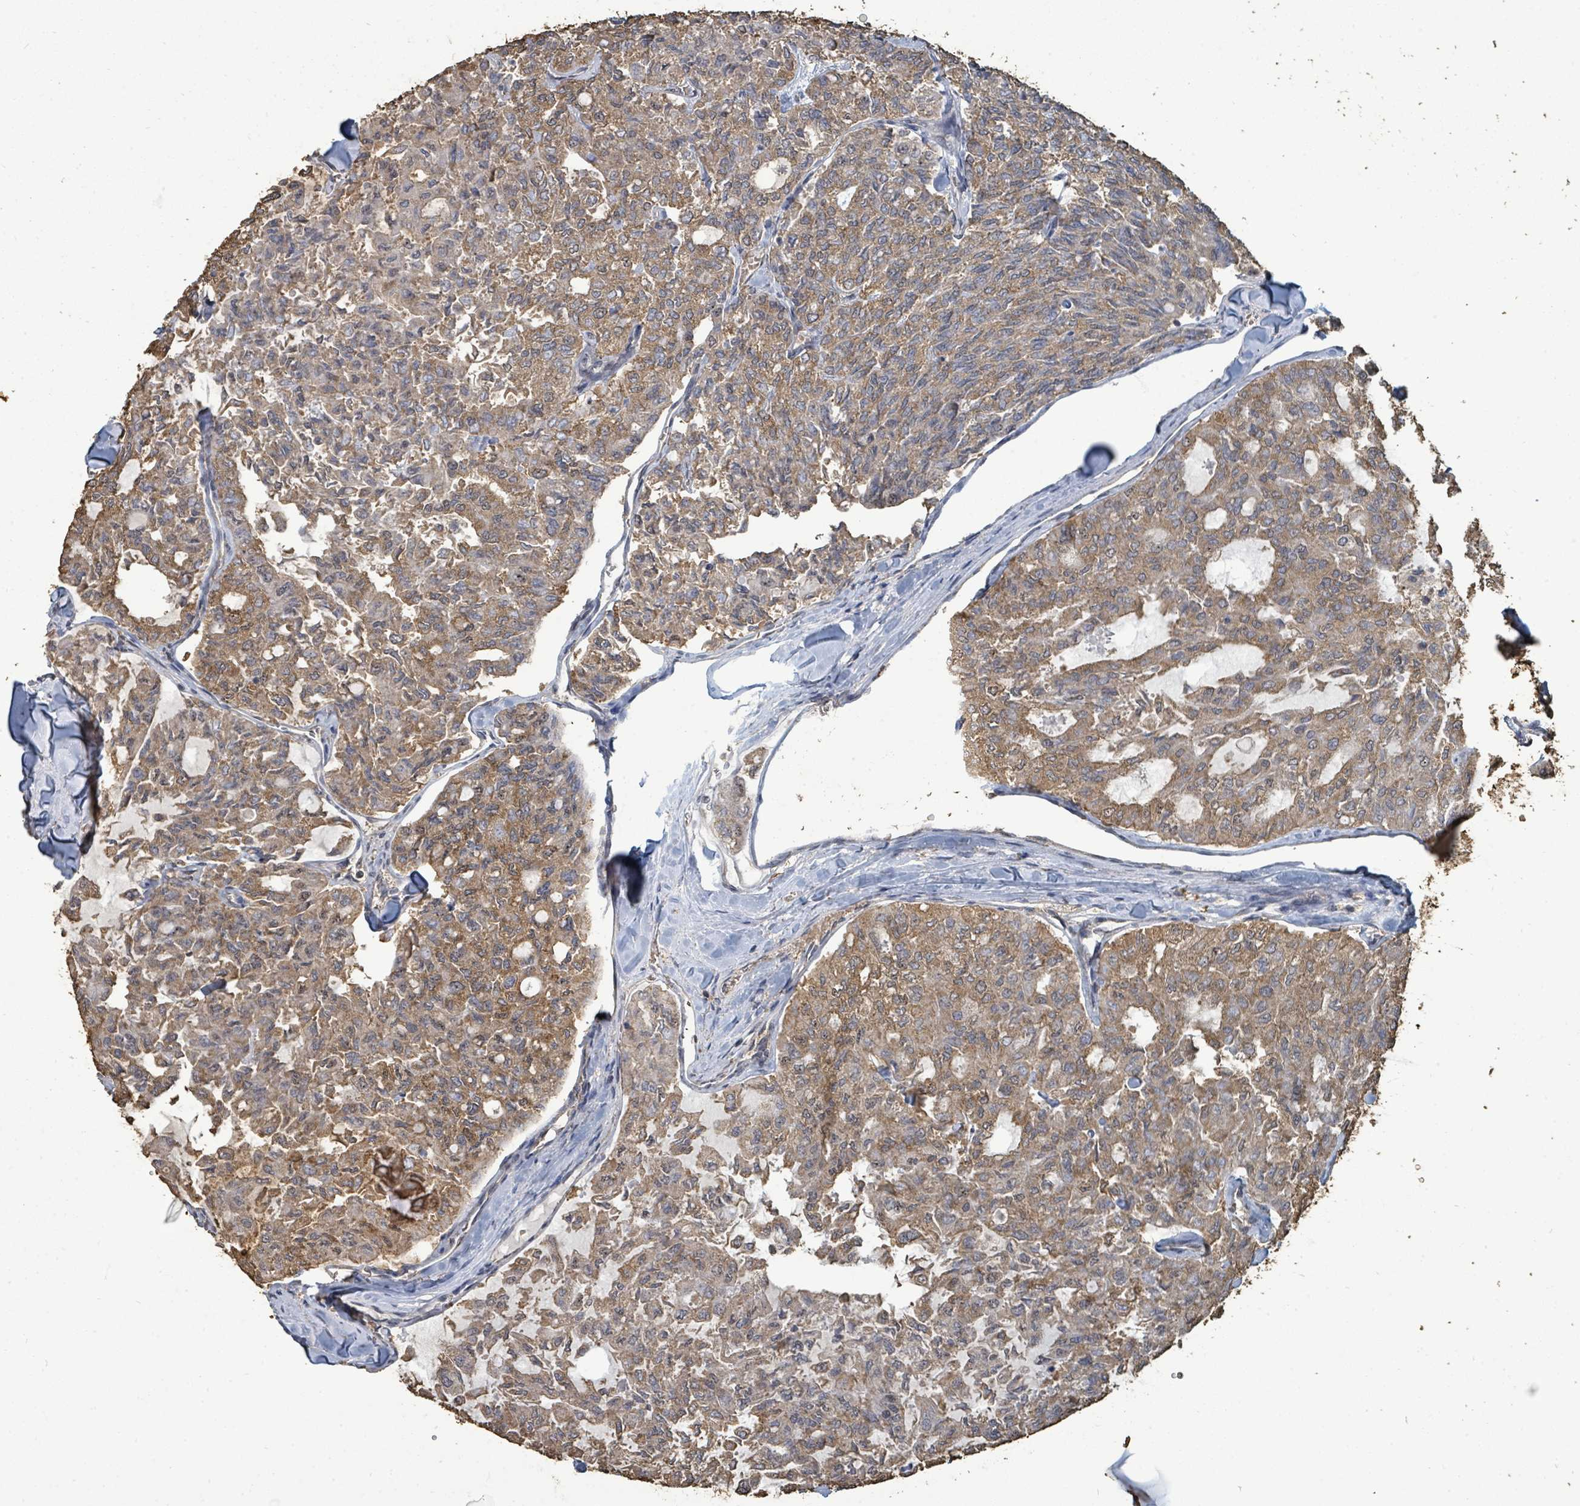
{"staining": {"intensity": "moderate", "quantity": ">75%", "location": "cytoplasmic/membranous,nuclear"}, "tissue": "thyroid cancer", "cell_type": "Tumor cells", "image_type": "cancer", "snomed": [{"axis": "morphology", "description": "Follicular adenoma carcinoma, NOS"}, {"axis": "topography", "description": "Thyroid gland"}], "caption": "Protein staining of thyroid cancer tissue shows moderate cytoplasmic/membranous and nuclear expression in approximately >75% of tumor cells. The staining was performed using DAB (3,3'-diaminobenzidine) to visualize the protein expression in brown, while the nuclei were stained in blue with hematoxylin (Magnification: 20x).", "gene": "C6orf52", "patient": {"sex": "male", "age": 75}}